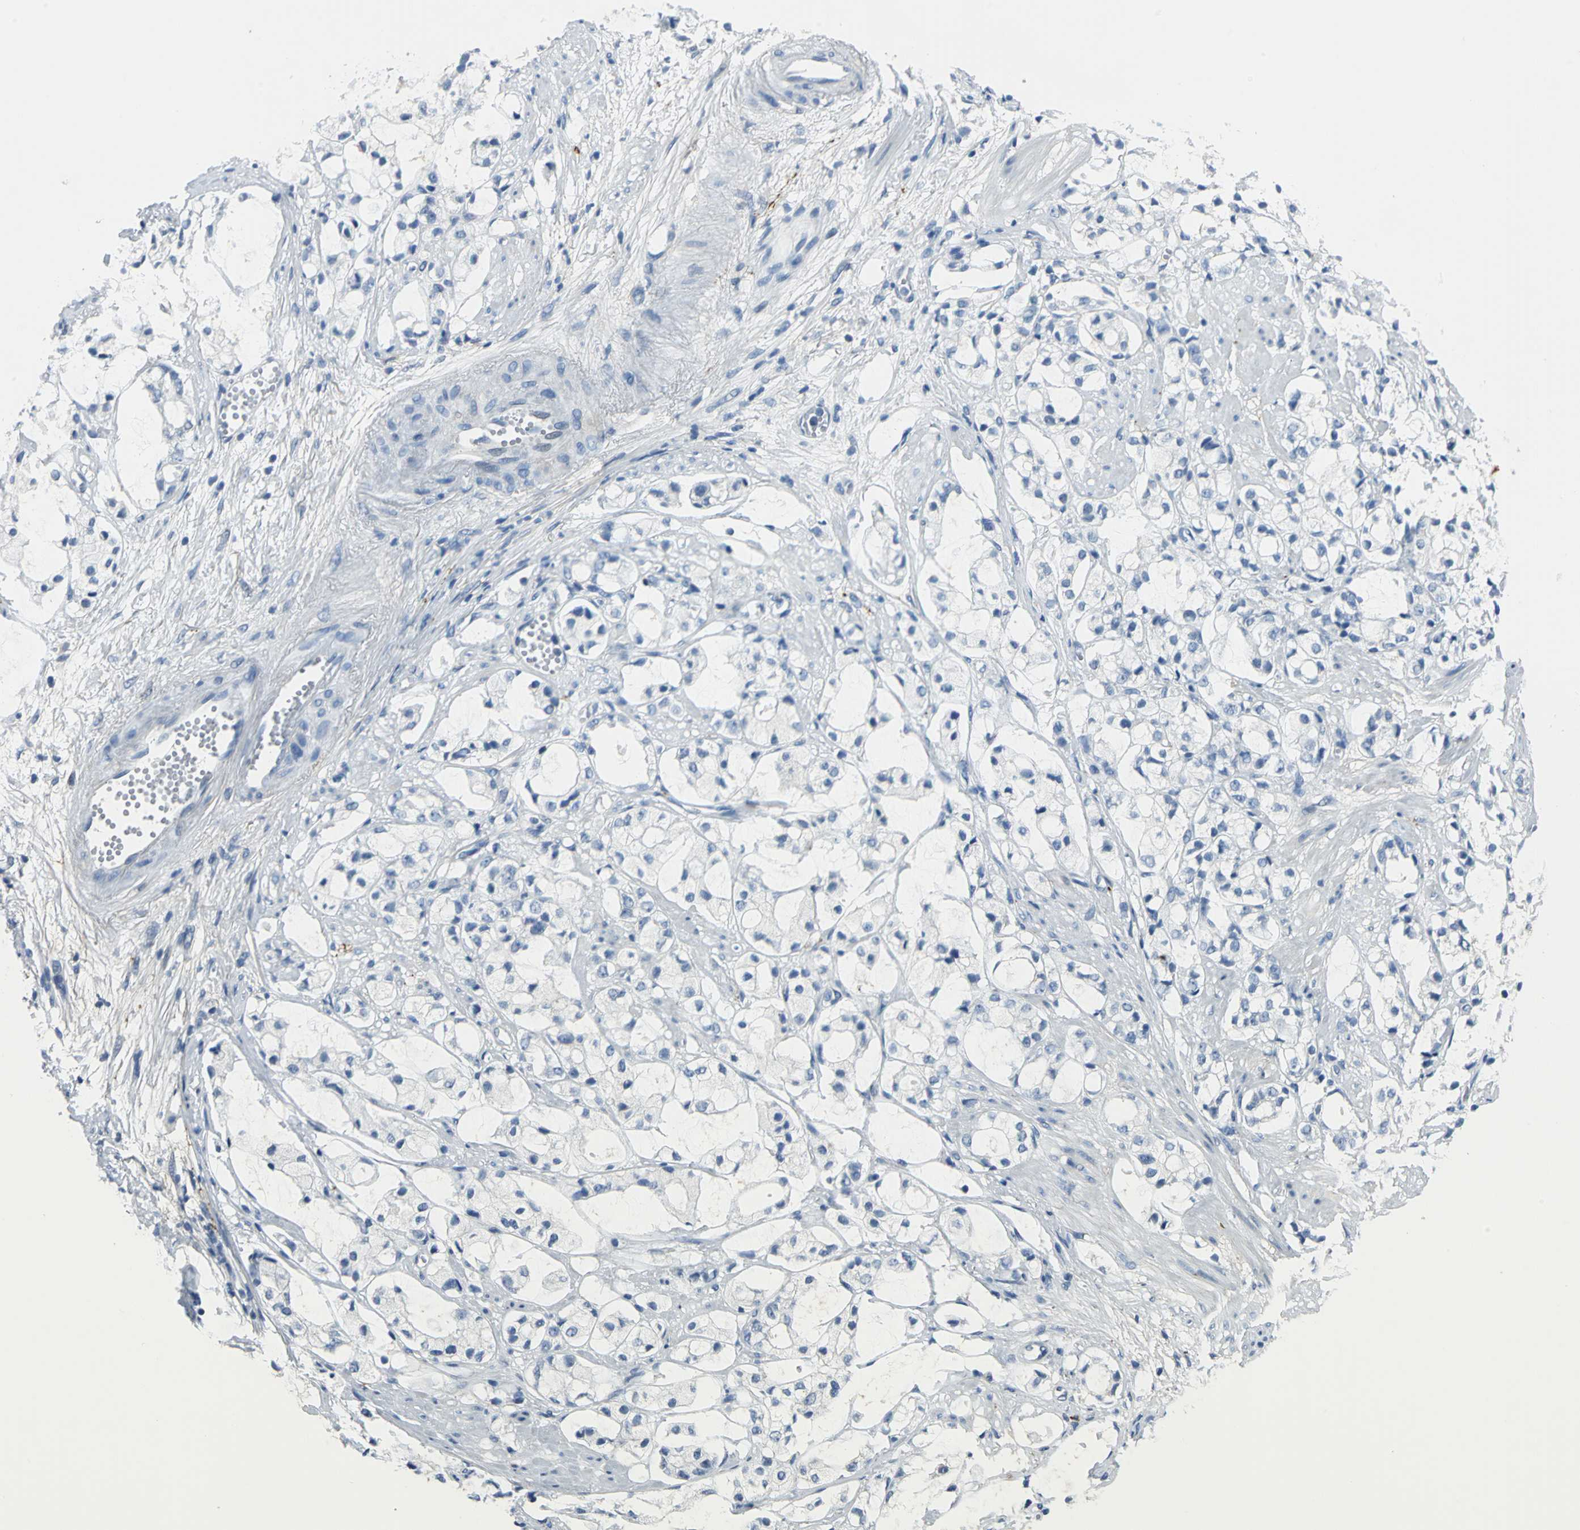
{"staining": {"intensity": "negative", "quantity": "none", "location": "none"}, "tissue": "prostate cancer", "cell_type": "Tumor cells", "image_type": "cancer", "snomed": [{"axis": "morphology", "description": "Adenocarcinoma, High grade"}, {"axis": "topography", "description": "Prostate"}], "caption": "A photomicrograph of human prostate cancer is negative for staining in tumor cells.", "gene": "UCHL1", "patient": {"sex": "male", "age": 85}}